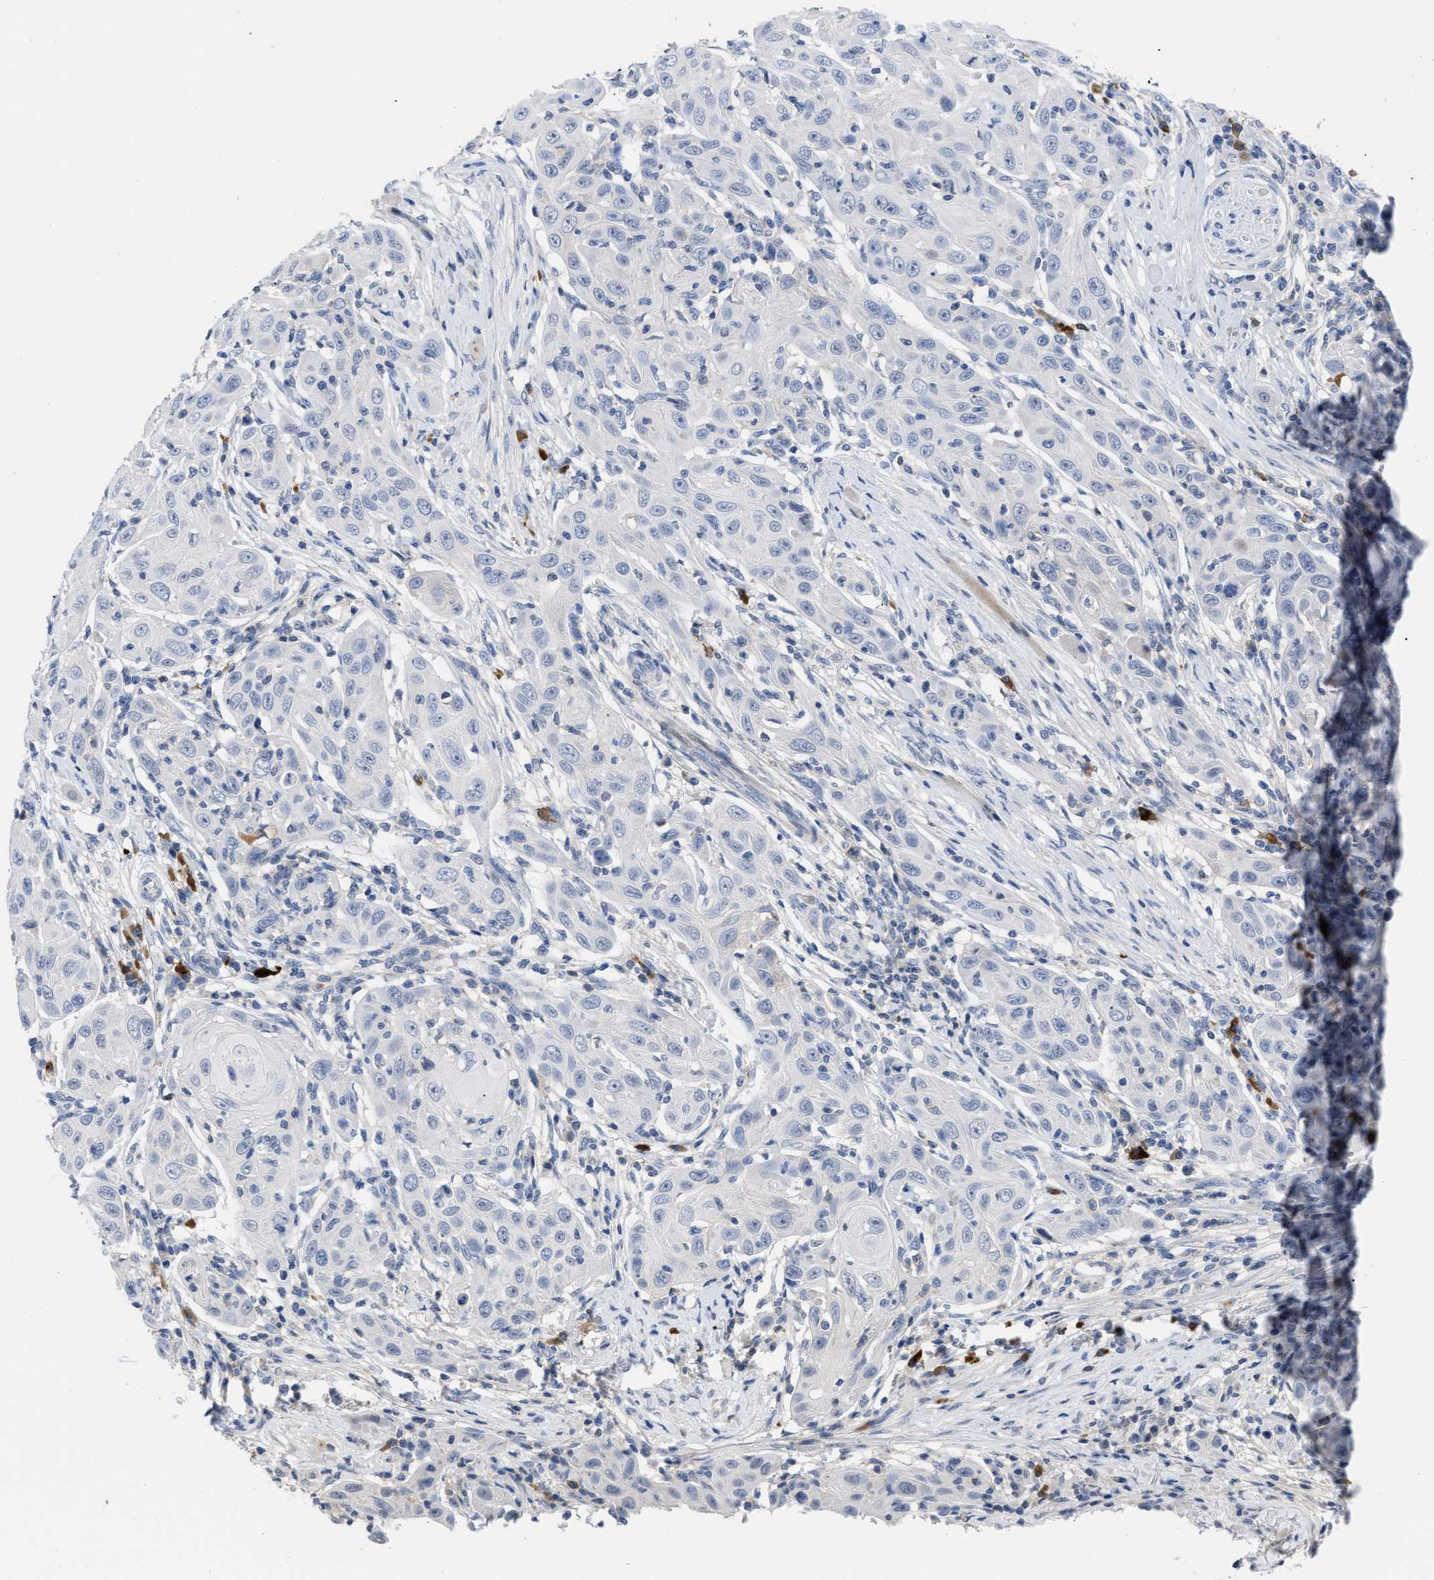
{"staining": {"intensity": "negative", "quantity": "none", "location": "none"}, "tissue": "skin cancer", "cell_type": "Tumor cells", "image_type": "cancer", "snomed": [{"axis": "morphology", "description": "Squamous cell carcinoma, NOS"}, {"axis": "topography", "description": "Skin"}], "caption": "Immunohistochemistry (IHC) histopathology image of human skin cancer stained for a protein (brown), which reveals no positivity in tumor cells.", "gene": "OR9K2", "patient": {"sex": "female", "age": 88}}